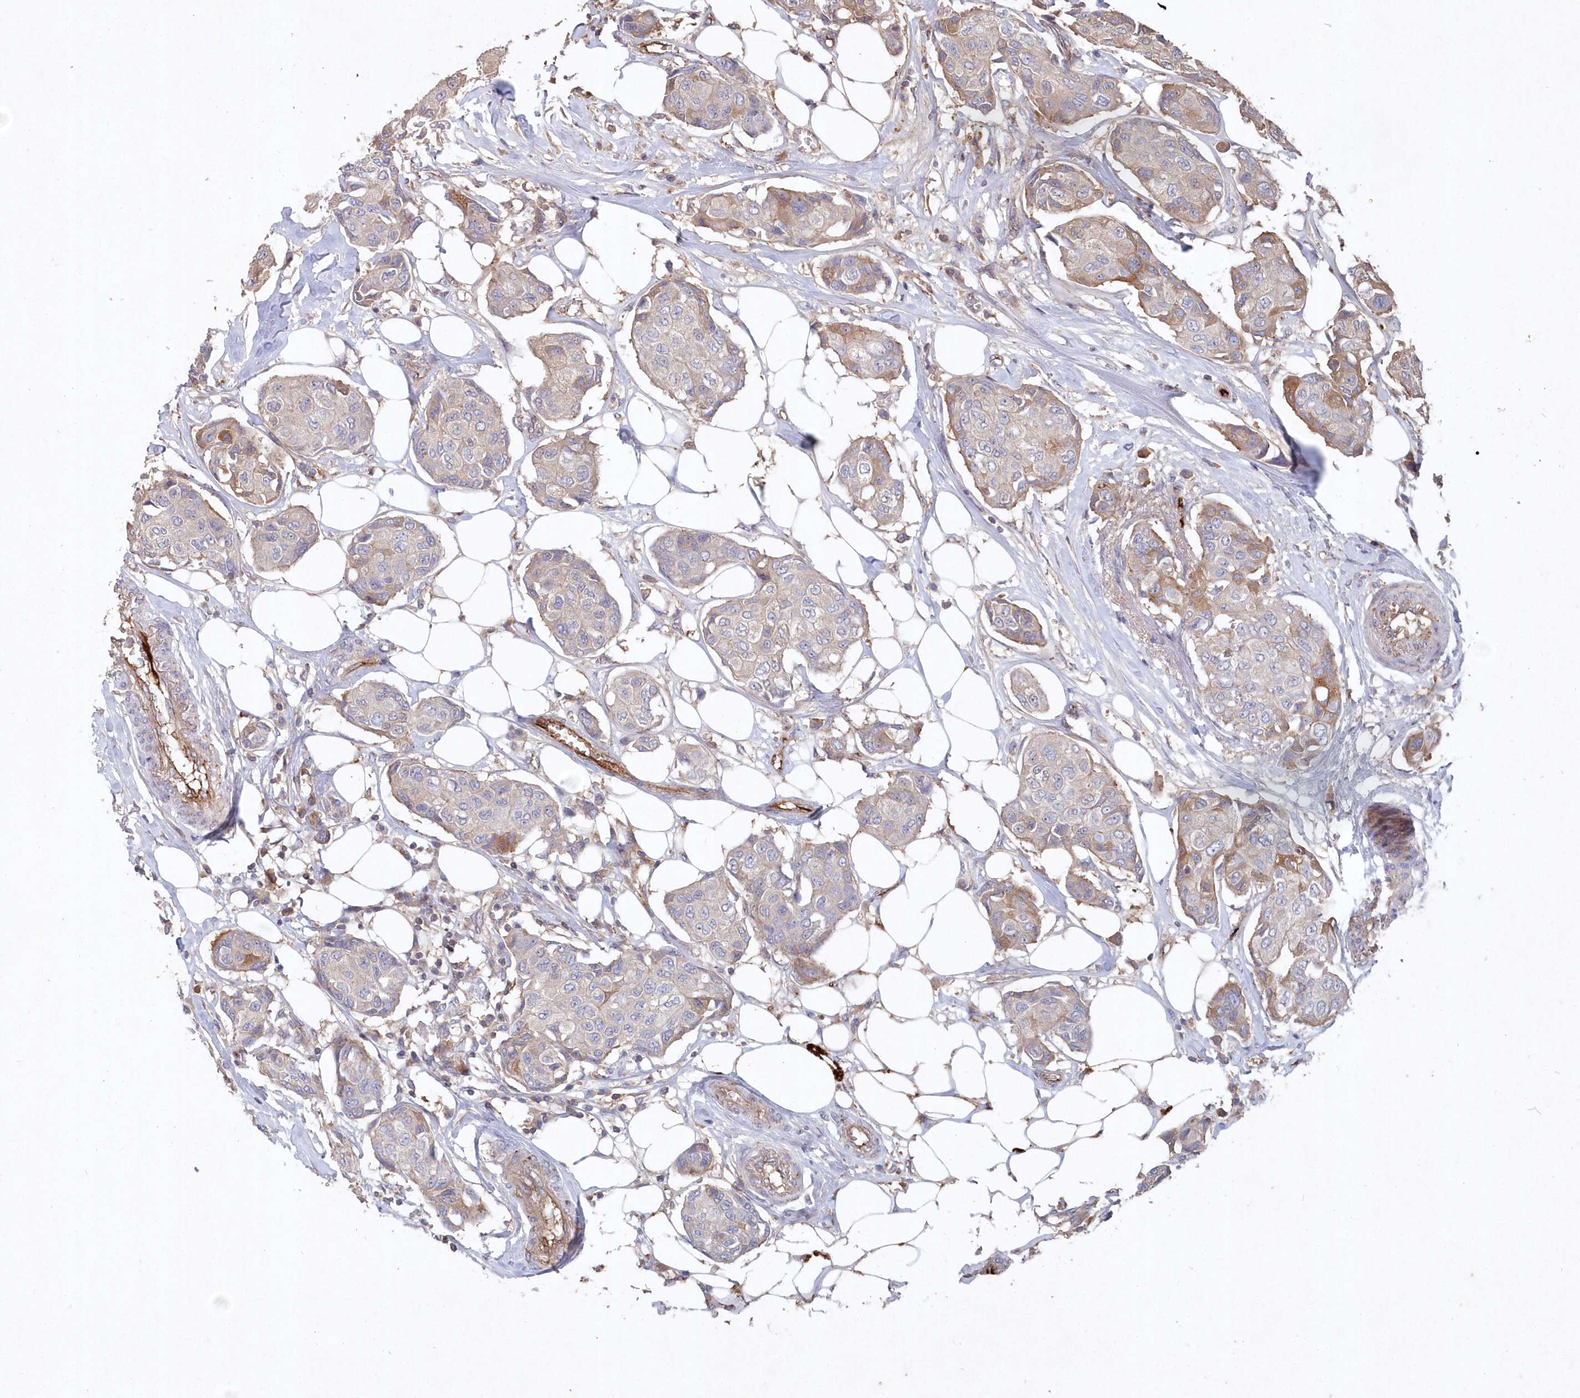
{"staining": {"intensity": "moderate", "quantity": "<25%", "location": "cytoplasmic/membranous"}, "tissue": "breast cancer", "cell_type": "Tumor cells", "image_type": "cancer", "snomed": [{"axis": "morphology", "description": "Duct carcinoma"}, {"axis": "topography", "description": "Breast"}], "caption": "Tumor cells show low levels of moderate cytoplasmic/membranous positivity in approximately <25% of cells in human breast cancer. (Brightfield microscopy of DAB IHC at high magnification).", "gene": "ABHD14B", "patient": {"sex": "female", "age": 80}}